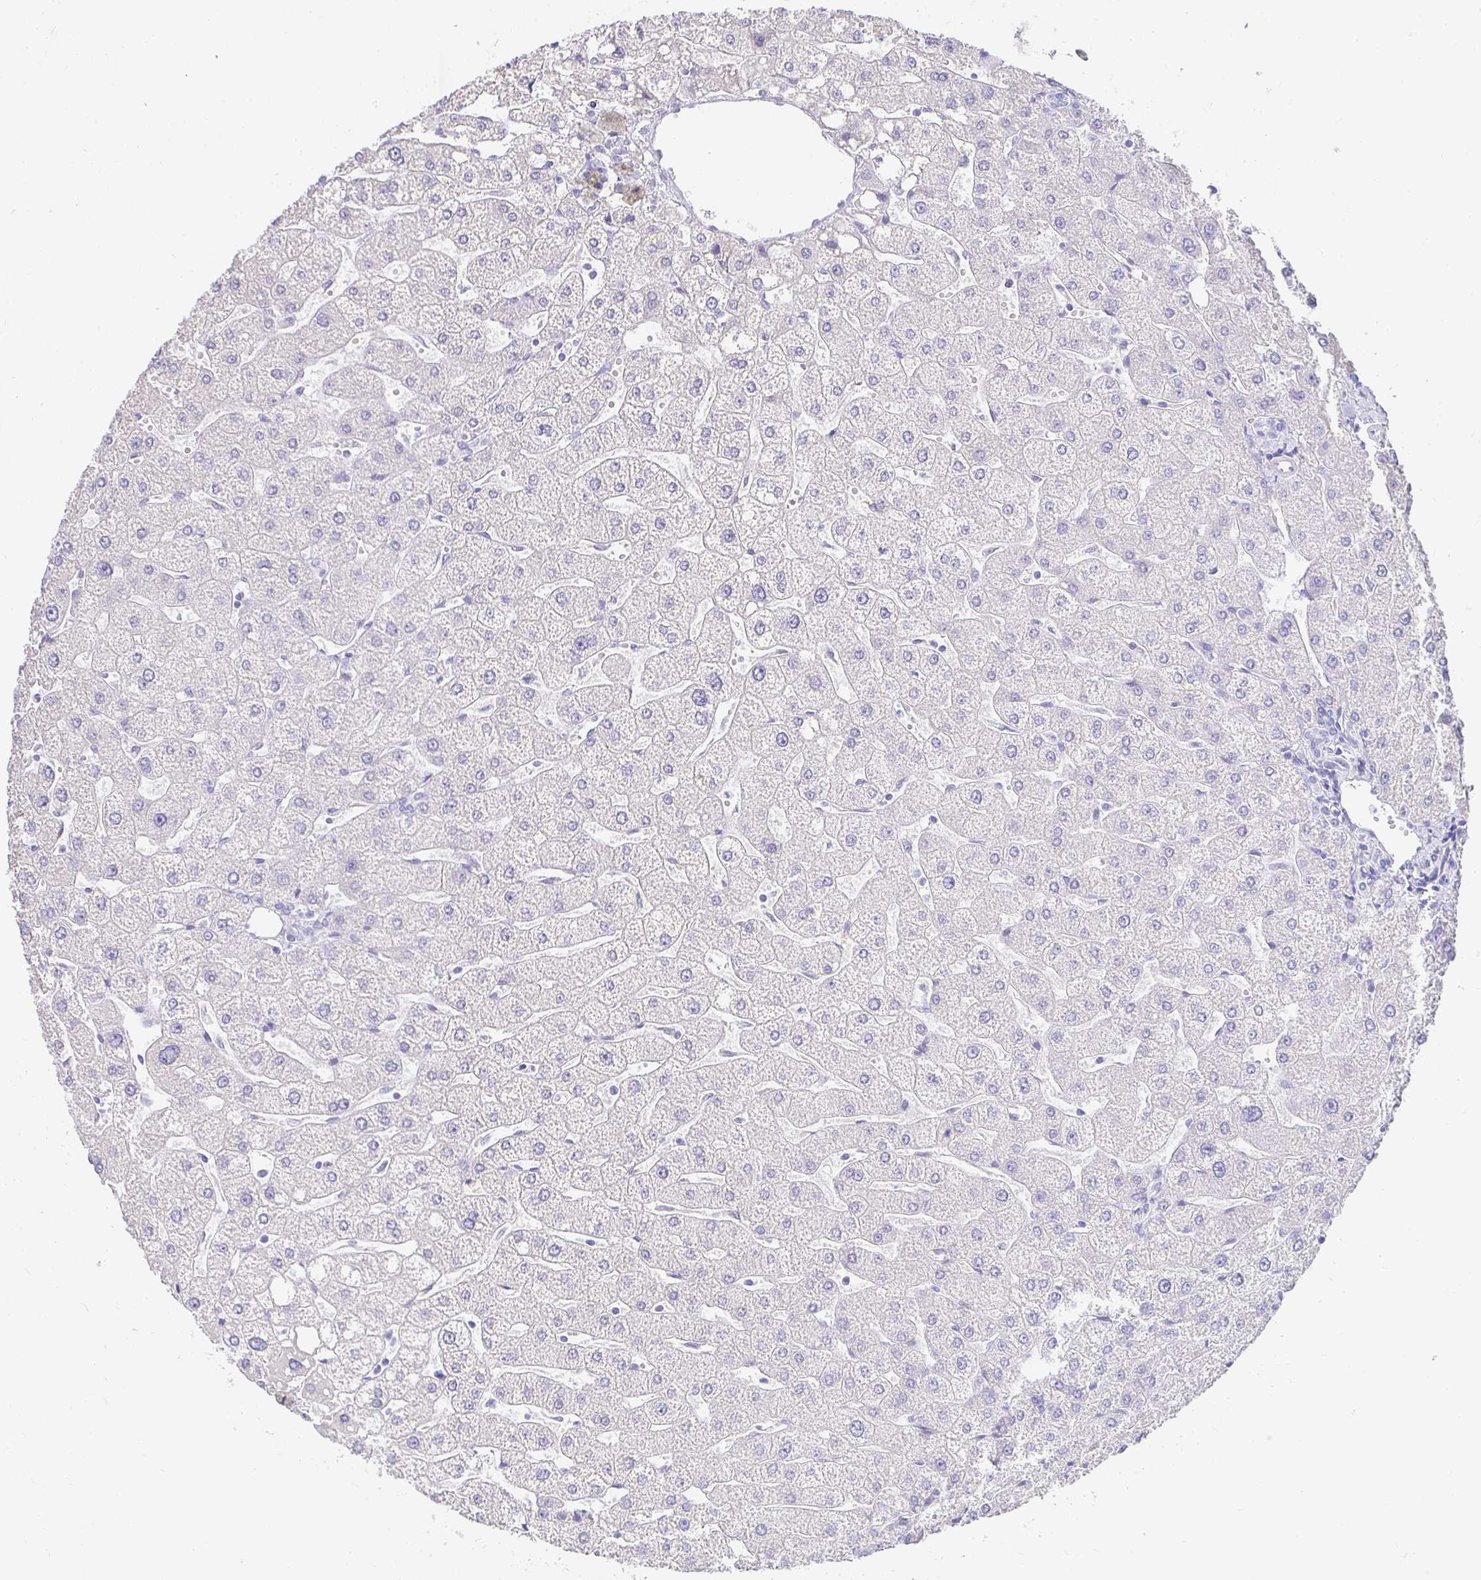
{"staining": {"intensity": "negative", "quantity": "none", "location": "none"}, "tissue": "liver", "cell_type": "Cholangiocytes", "image_type": "normal", "snomed": [{"axis": "morphology", "description": "Normal tissue, NOS"}, {"axis": "topography", "description": "Liver"}], "caption": "Cholangiocytes show no significant protein positivity in normal liver. The staining was performed using DAB to visualize the protein expression in brown, while the nuclei were stained in blue with hematoxylin (Magnification: 20x).", "gene": "CHAT", "patient": {"sex": "male", "age": 67}}